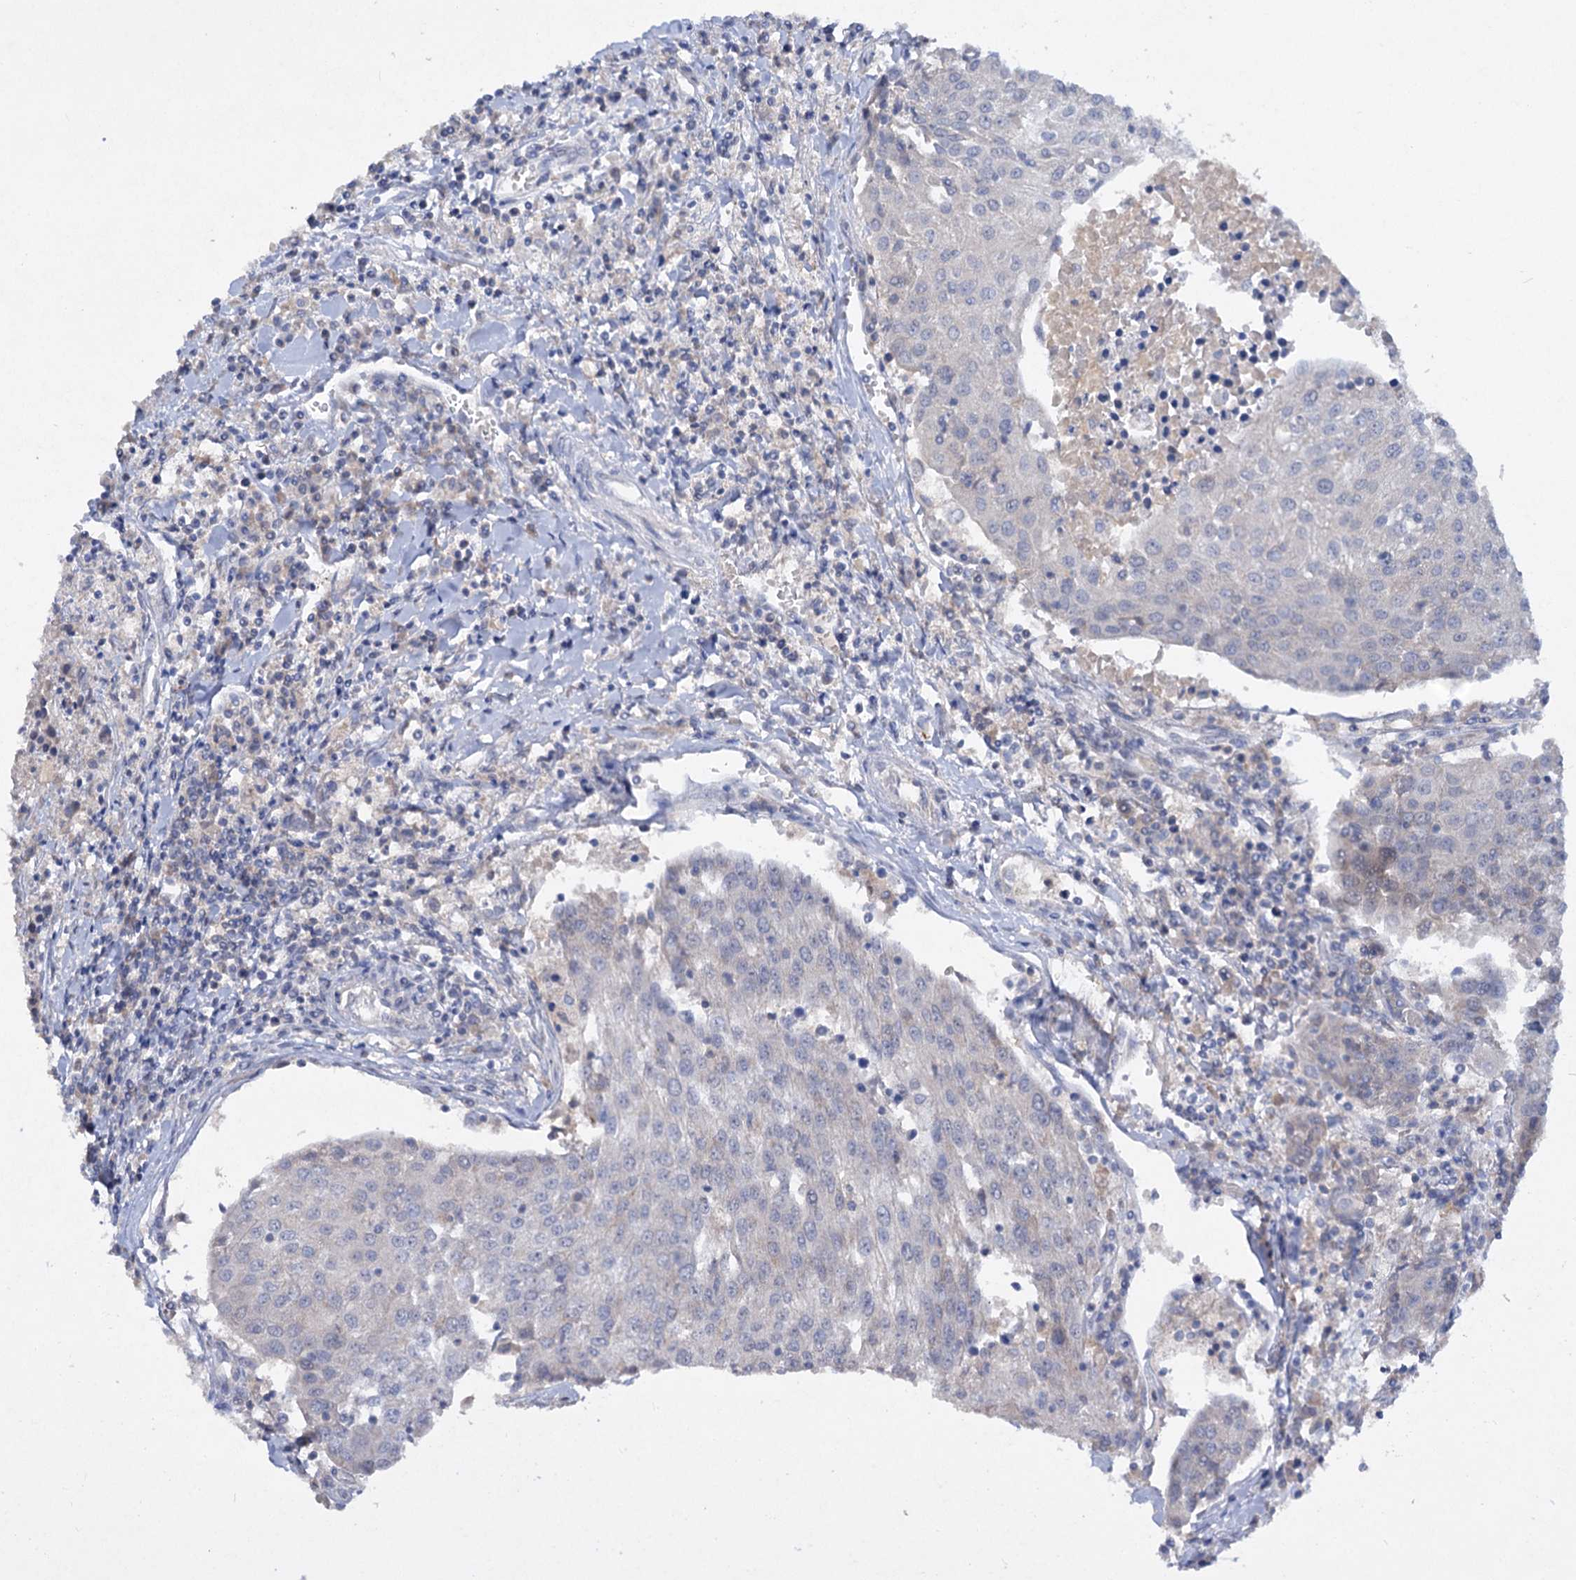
{"staining": {"intensity": "negative", "quantity": "none", "location": "none"}, "tissue": "urothelial cancer", "cell_type": "Tumor cells", "image_type": "cancer", "snomed": [{"axis": "morphology", "description": "Urothelial carcinoma, High grade"}, {"axis": "topography", "description": "Urinary bladder"}], "caption": "High power microscopy histopathology image of an immunohistochemistry (IHC) histopathology image of urothelial cancer, revealing no significant positivity in tumor cells. (DAB immunohistochemistry, high magnification).", "gene": "ATP4A", "patient": {"sex": "female", "age": 85}}